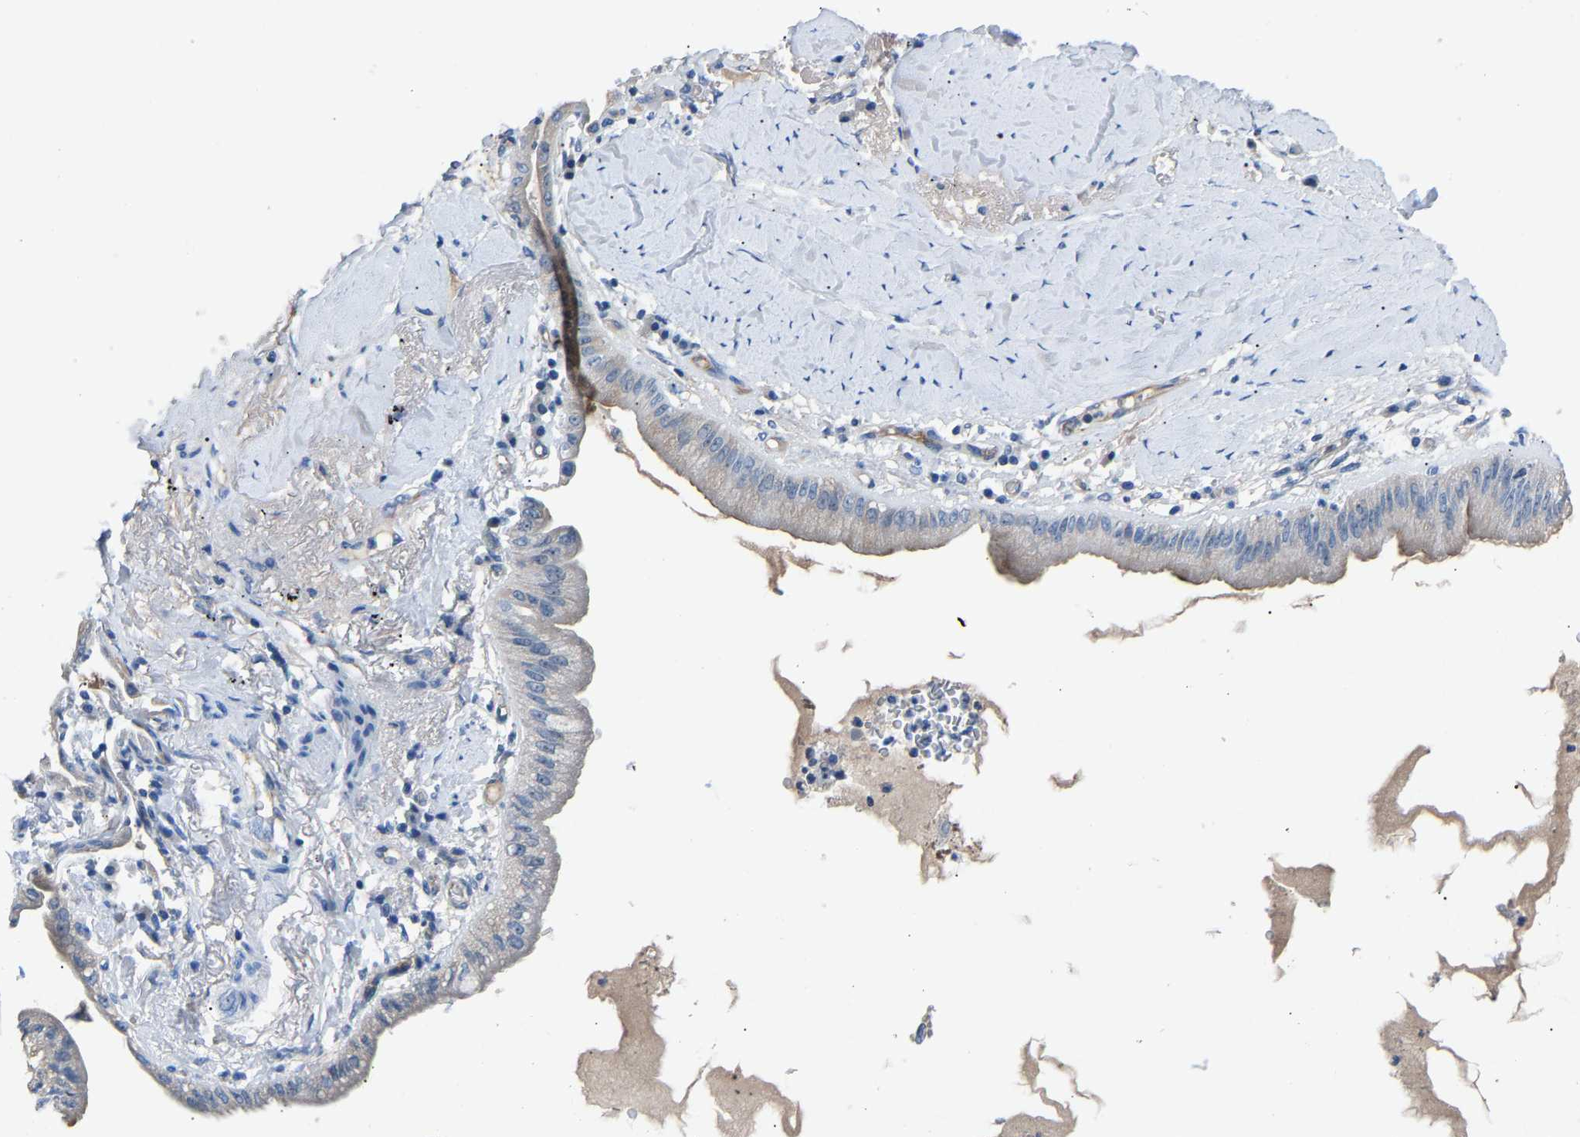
{"staining": {"intensity": "moderate", "quantity": "<25%", "location": "cytoplasmic/membranous"}, "tissue": "lung cancer", "cell_type": "Tumor cells", "image_type": "cancer", "snomed": [{"axis": "morphology", "description": "Normal tissue, NOS"}, {"axis": "morphology", "description": "Adenocarcinoma, NOS"}, {"axis": "topography", "description": "Bronchus"}, {"axis": "topography", "description": "Lung"}], "caption": "Immunohistochemistry (IHC) staining of lung adenocarcinoma, which shows low levels of moderate cytoplasmic/membranous positivity in about <25% of tumor cells indicating moderate cytoplasmic/membranous protein staining. The staining was performed using DAB (brown) for protein detection and nuclei were counterstained in hematoxylin (blue).", "gene": "DNAAF5", "patient": {"sex": "female", "age": 70}}